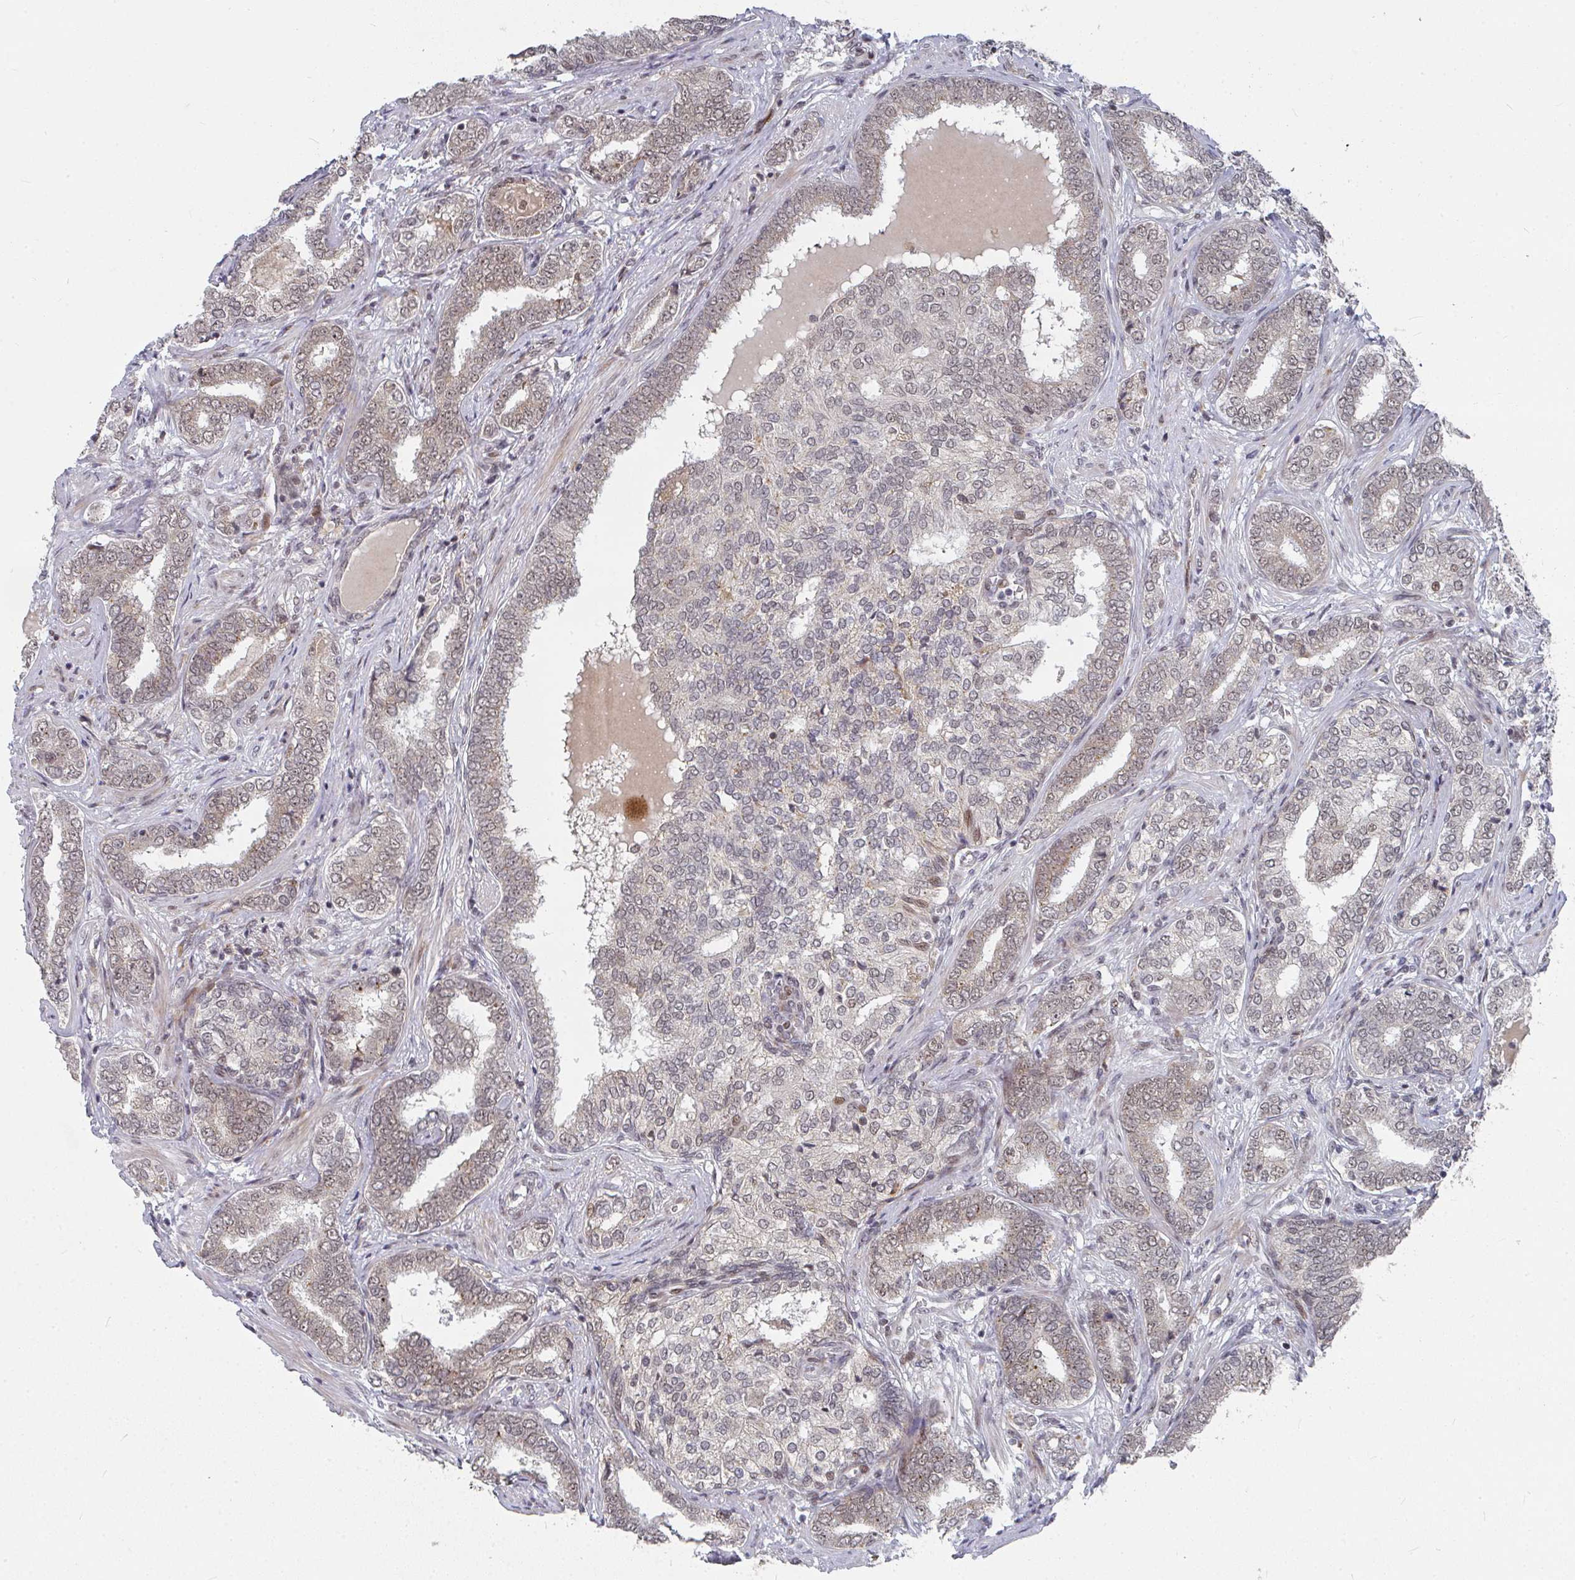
{"staining": {"intensity": "moderate", "quantity": ">75%", "location": "cytoplasmic/membranous,nuclear"}, "tissue": "prostate cancer", "cell_type": "Tumor cells", "image_type": "cancer", "snomed": [{"axis": "morphology", "description": "Adenocarcinoma, High grade"}, {"axis": "topography", "description": "Prostate"}], "caption": "This histopathology image reveals immunohistochemistry (IHC) staining of human prostate adenocarcinoma (high-grade), with medium moderate cytoplasmic/membranous and nuclear staining in approximately >75% of tumor cells.", "gene": "RBBP5", "patient": {"sex": "male", "age": 72}}